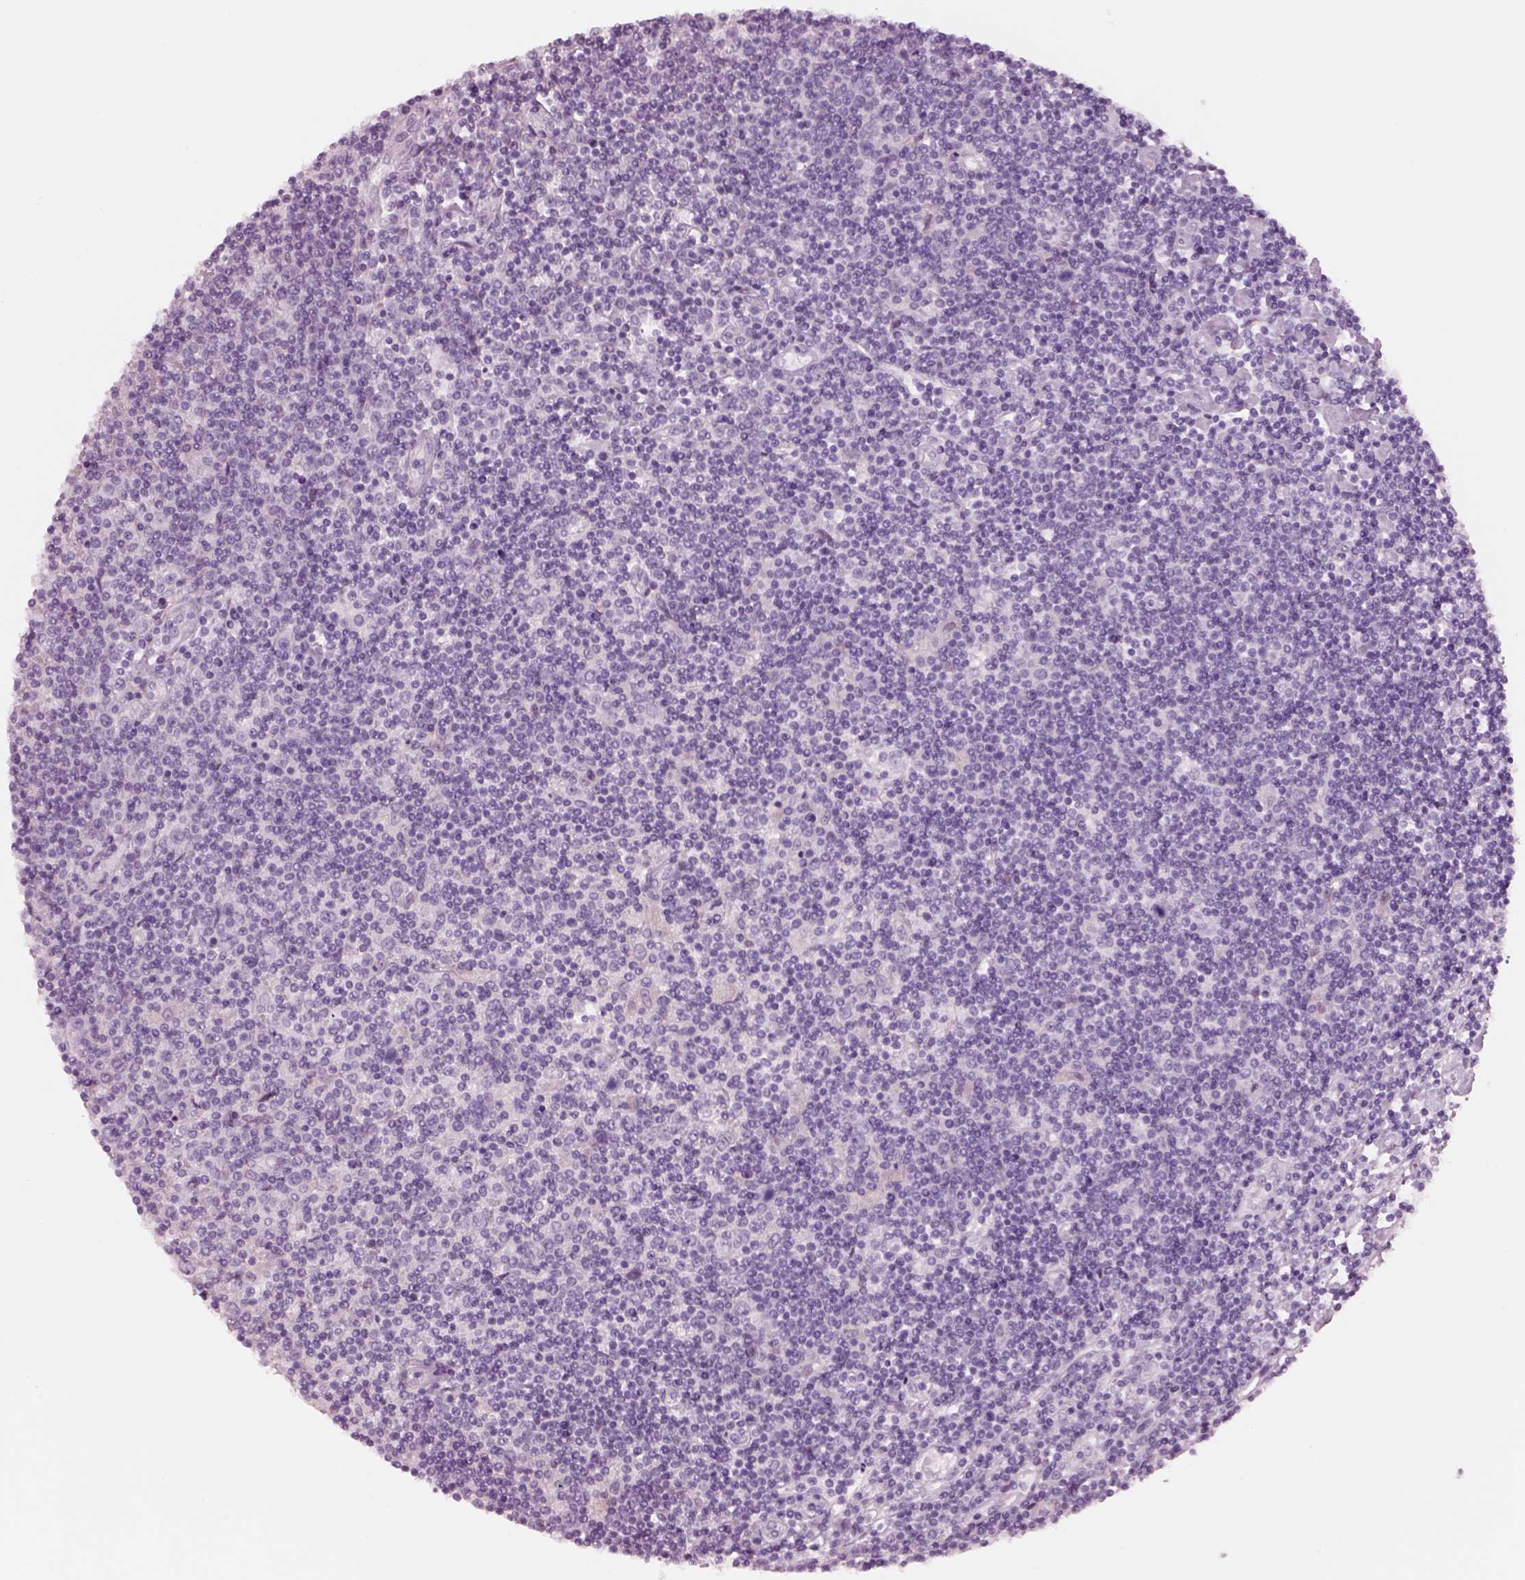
{"staining": {"intensity": "negative", "quantity": "none", "location": "none"}, "tissue": "lymphoma", "cell_type": "Tumor cells", "image_type": "cancer", "snomed": [{"axis": "morphology", "description": "Hodgkin's disease, NOS"}, {"axis": "topography", "description": "Lymph node"}], "caption": "Human Hodgkin's disease stained for a protein using immunohistochemistry demonstrates no expression in tumor cells.", "gene": "NMRK2", "patient": {"sex": "male", "age": 40}}